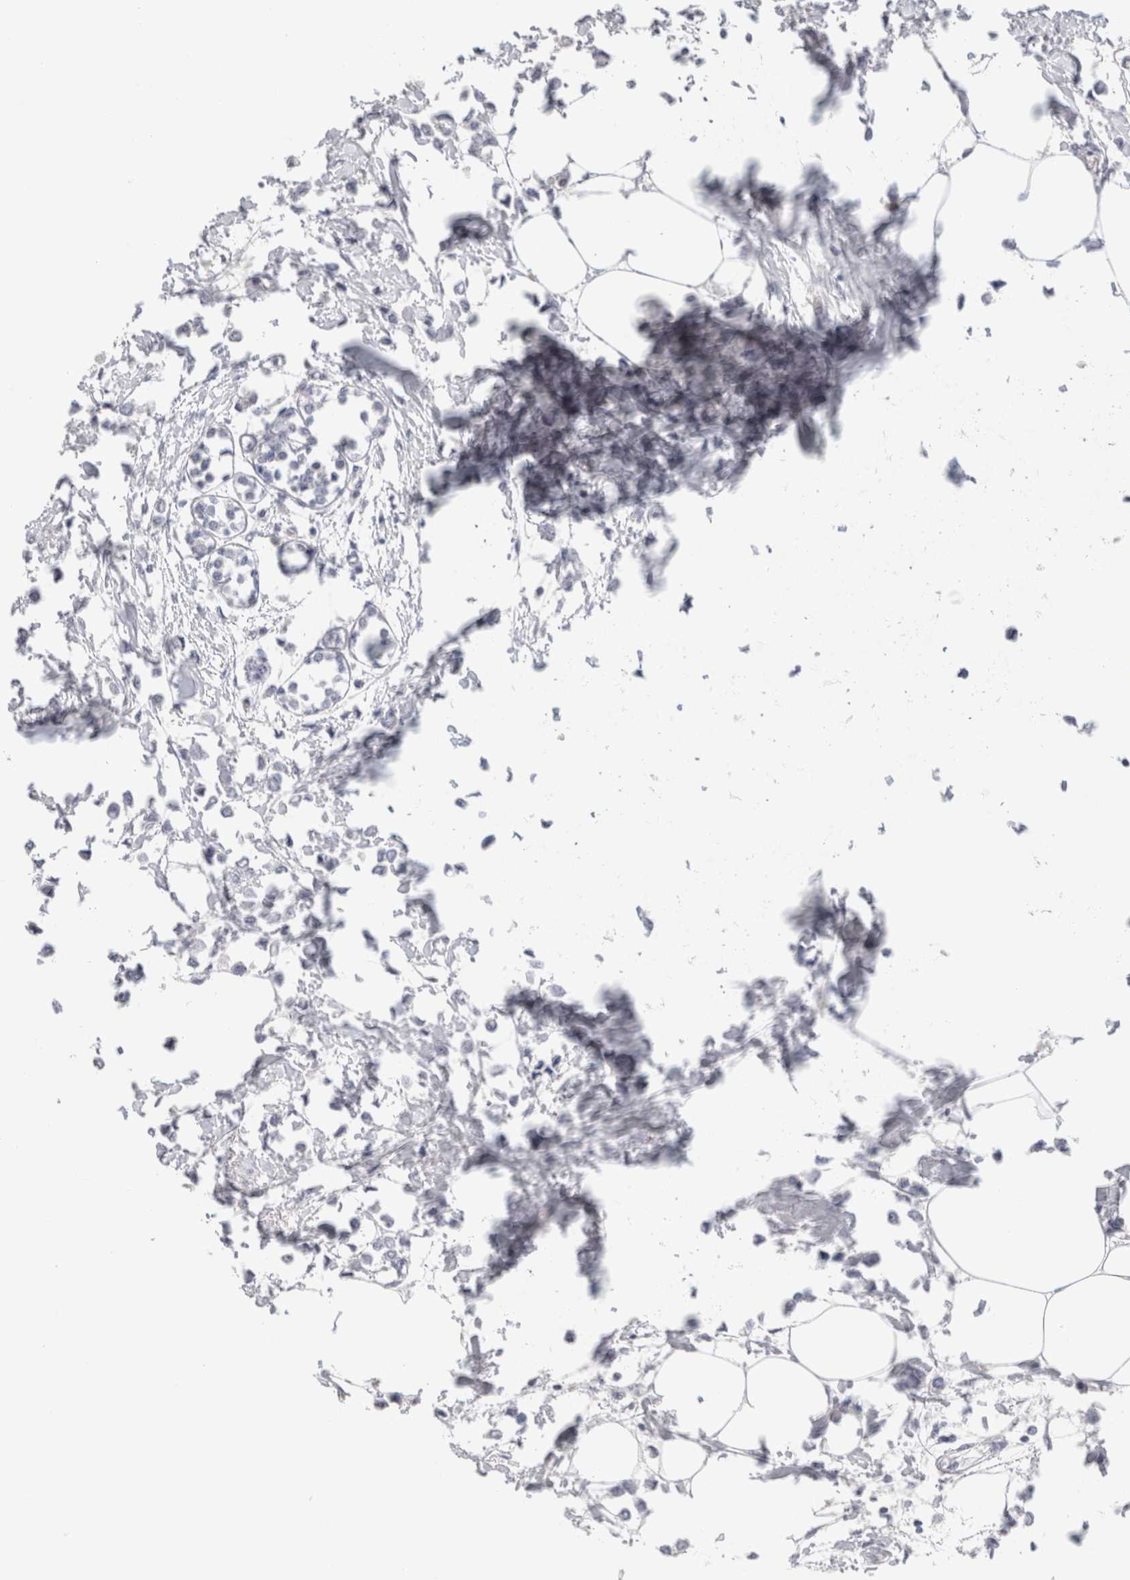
{"staining": {"intensity": "negative", "quantity": "none", "location": "none"}, "tissue": "breast cancer", "cell_type": "Tumor cells", "image_type": "cancer", "snomed": [{"axis": "morphology", "description": "Lobular carcinoma"}, {"axis": "topography", "description": "Breast"}], "caption": "High power microscopy photomicrograph of an immunohistochemistry photomicrograph of breast cancer (lobular carcinoma), revealing no significant positivity in tumor cells.", "gene": "AFP", "patient": {"sex": "female", "age": 51}}